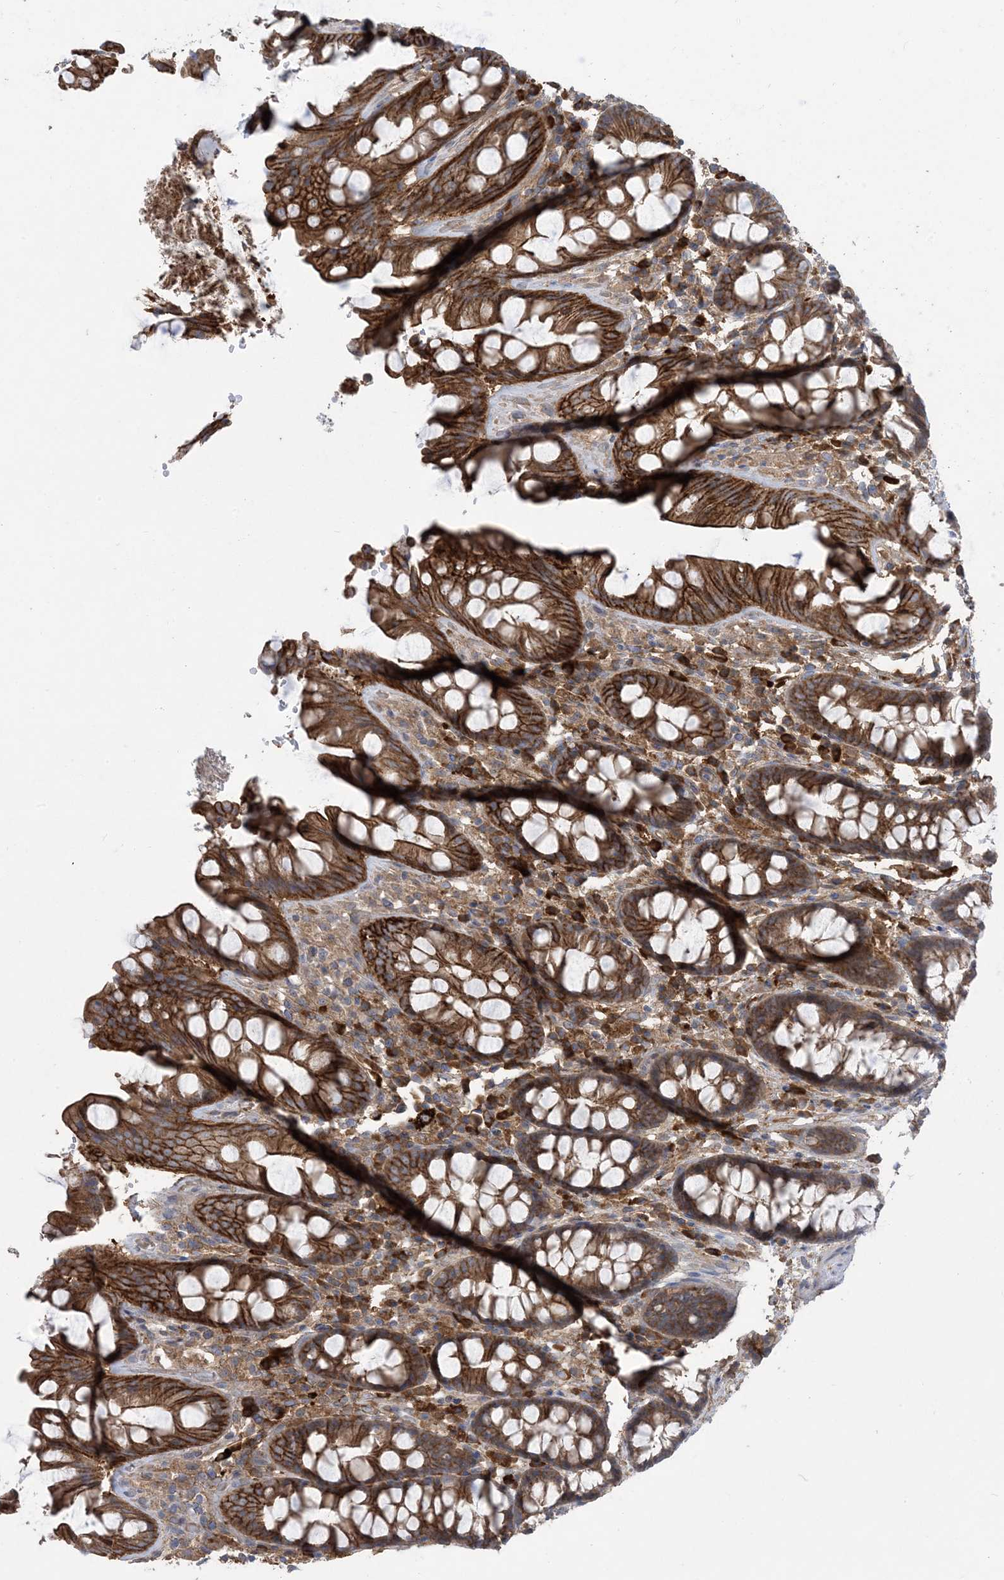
{"staining": {"intensity": "strong", "quantity": ">75%", "location": "cytoplasmic/membranous"}, "tissue": "rectum", "cell_type": "Glandular cells", "image_type": "normal", "snomed": [{"axis": "morphology", "description": "Normal tissue, NOS"}, {"axis": "topography", "description": "Rectum"}], "caption": "A micrograph showing strong cytoplasmic/membranous expression in about >75% of glandular cells in benign rectum, as visualized by brown immunohistochemical staining.", "gene": "AOC1", "patient": {"sex": "male", "age": 64}}